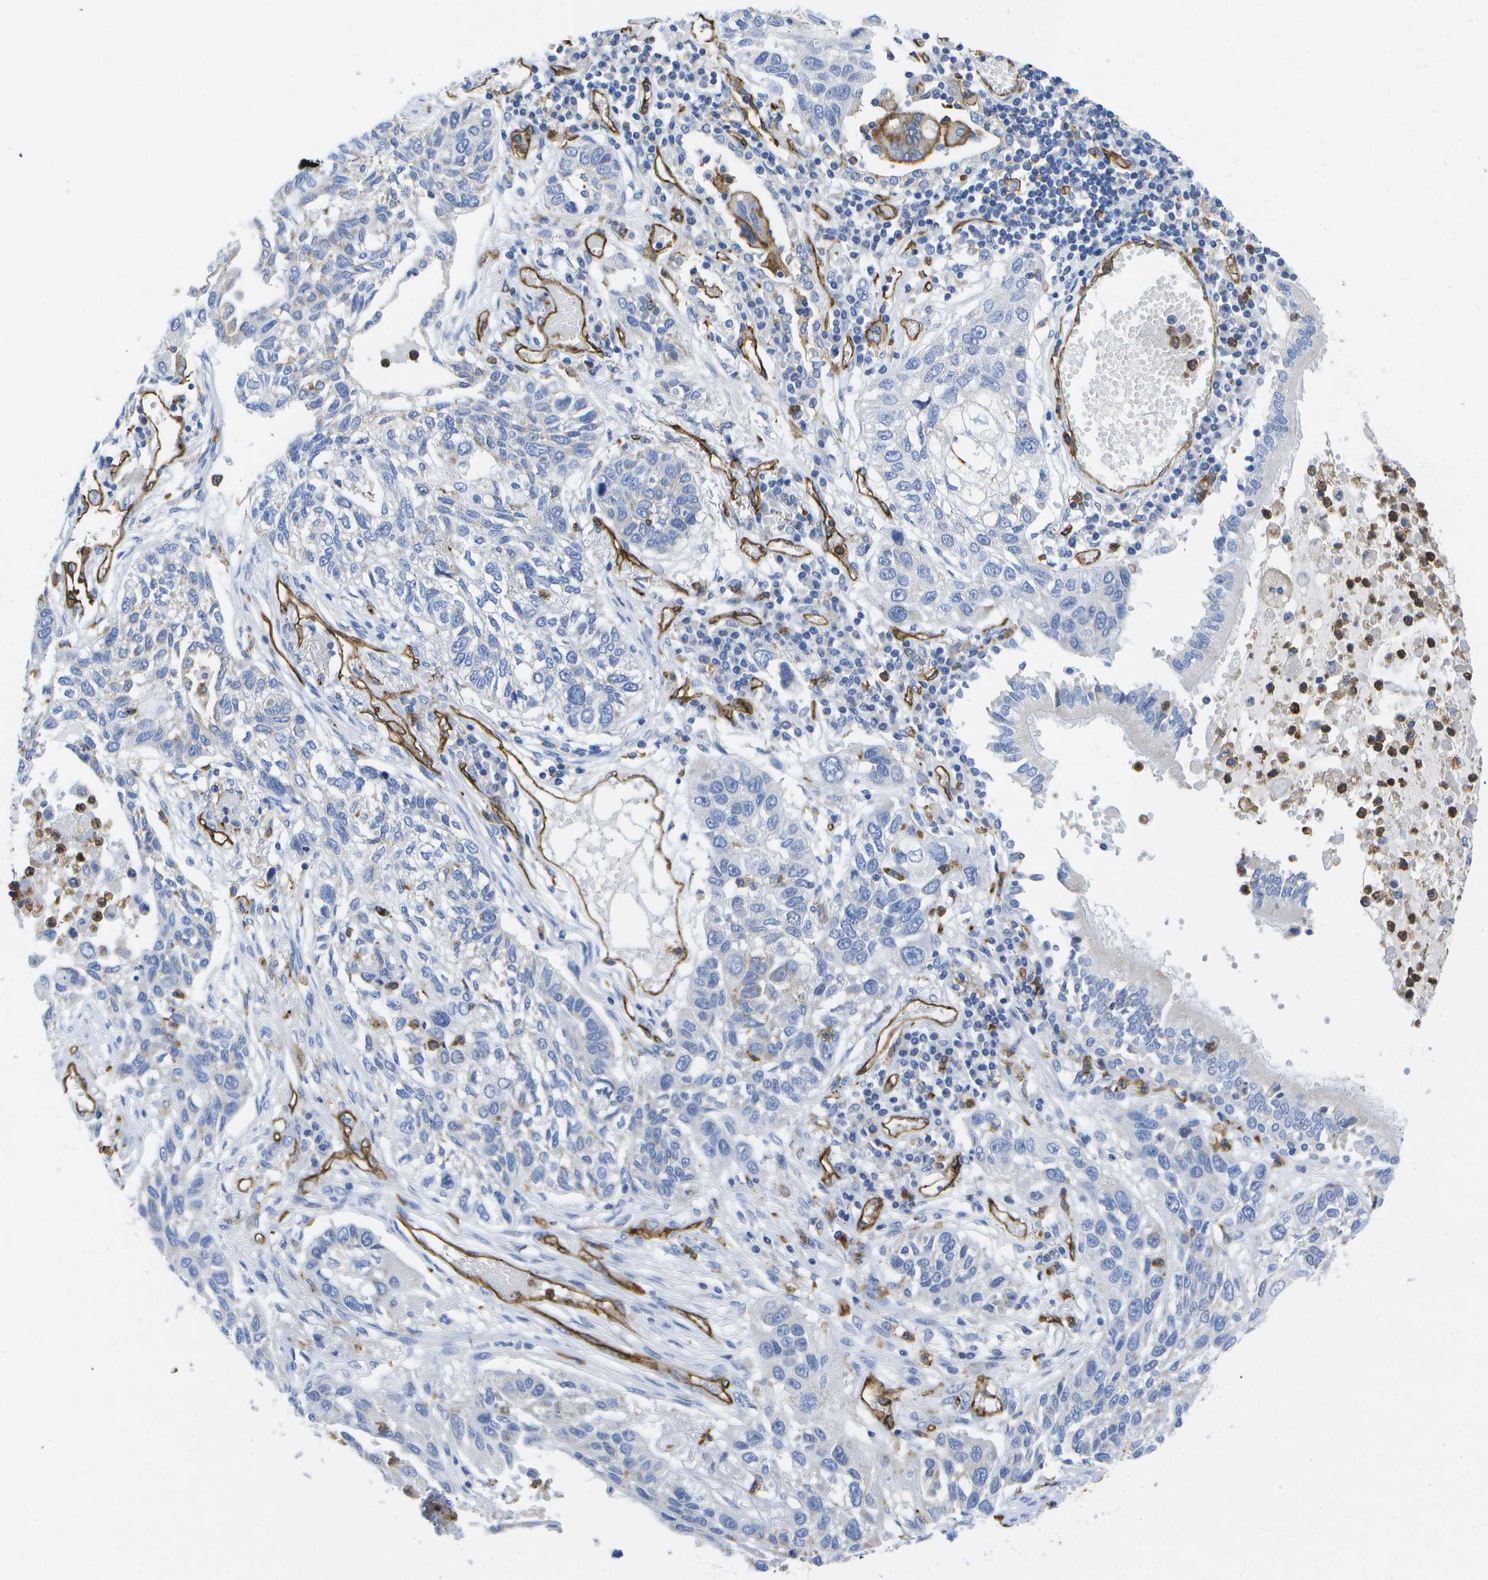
{"staining": {"intensity": "negative", "quantity": "none", "location": "none"}, "tissue": "lung cancer", "cell_type": "Tumor cells", "image_type": "cancer", "snomed": [{"axis": "morphology", "description": "Squamous cell carcinoma, NOS"}, {"axis": "topography", "description": "Lung"}], "caption": "This image is of lung squamous cell carcinoma stained with immunohistochemistry (IHC) to label a protein in brown with the nuclei are counter-stained blue. There is no expression in tumor cells.", "gene": "DYSF", "patient": {"sex": "male", "age": 71}}